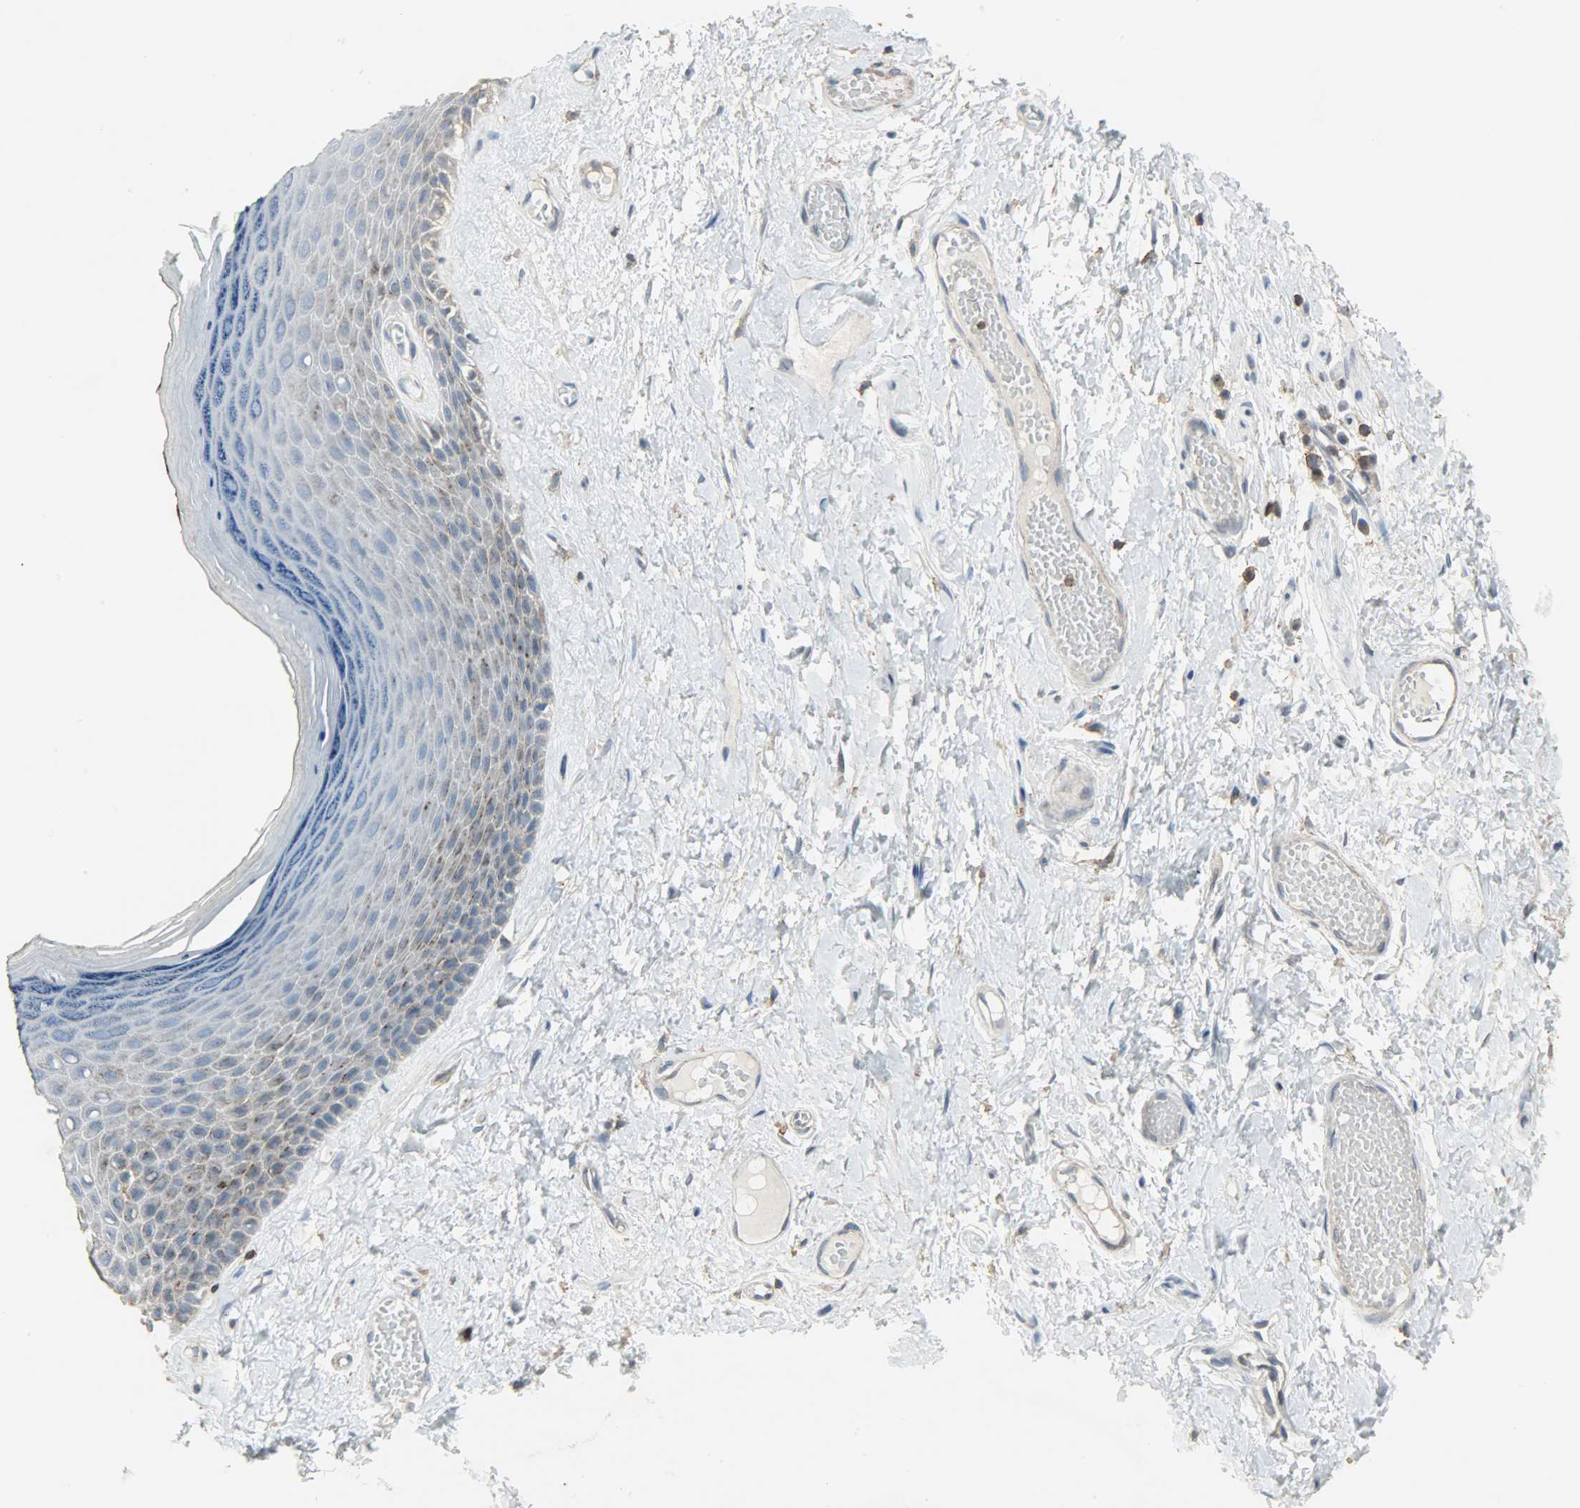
{"staining": {"intensity": "weak", "quantity": "25%-75%", "location": "cytoplasmic/membranous"}, "tissue": "skin", "cell_type": "Epidermal cells", "image_type": "normal", "snomed": [{"axis": "morphology", "description": "Normal tissue, NOS"}, {"axis": "morphology", "description": "Inflammation, NOS"}, {"axis": "topography", "description": "Vulva"}], "caption": "DAB immunohistochemical staining of normal skin displays weak cytoplasmic/membranous protein staining in about 25%-75% of epidermal cells. Immunohistochemistry (ihc) stains the protein in brown and the nuclei are stained blue.", "gene": "DNAJA4", "patient": {"sex": "female", "age": 84}}